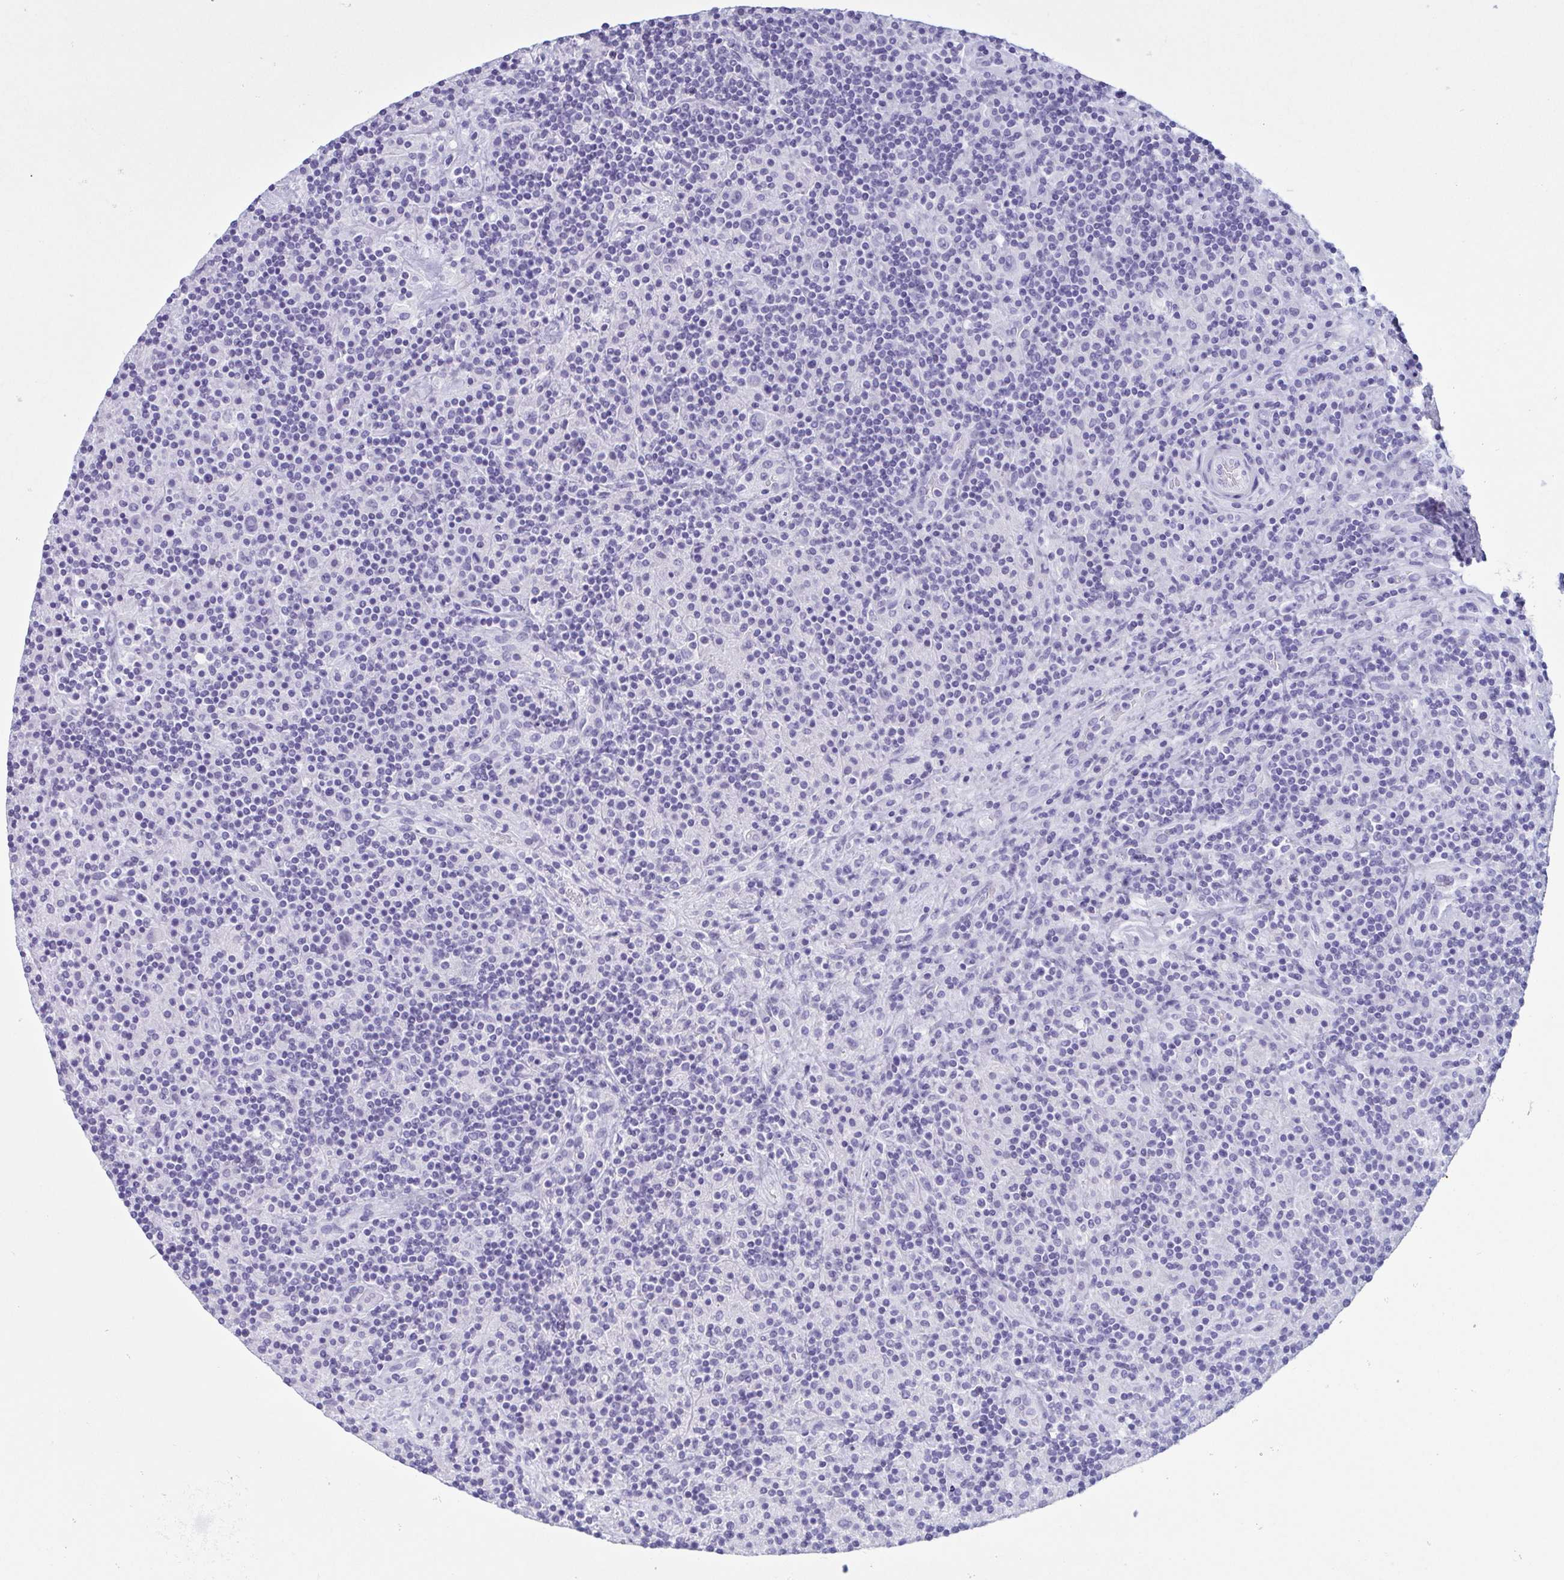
{"staining": {"intensity": "negative", "quantity": "none", "location": "none"}, "tissue": "lymphoma", "cell_type": "Tumor cells", "image_type": "cancer", "snomed": [{"axis": "morphology", "description": "Hodgkin's disease, NOS"}, {"axis": "topography", "description": "Lymph node"}], "caption": "Lymphoma stained for a protein using IHC displays no staining tumor cells.", "gene": "LTF", "patient": {"sex": "male", "age": 70}}